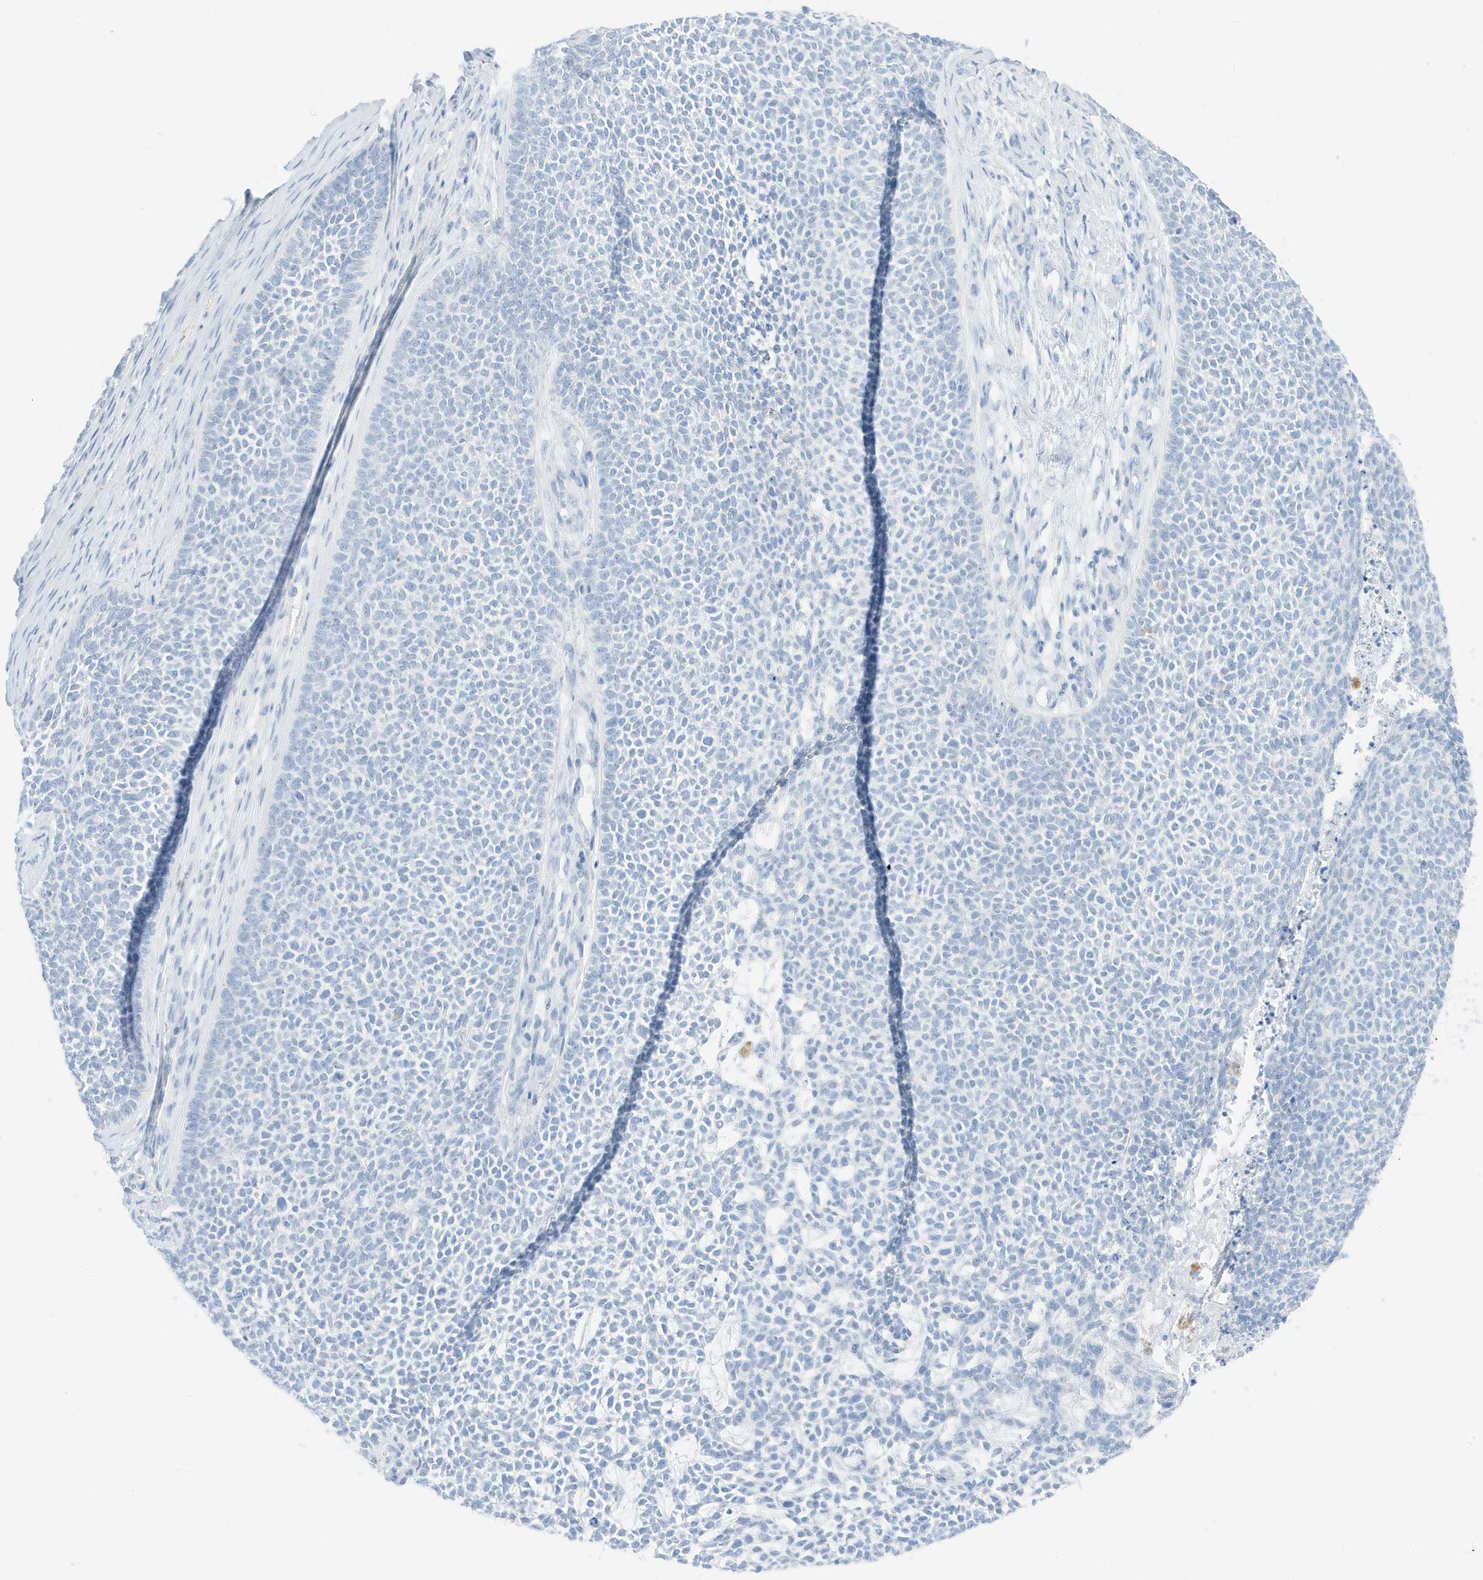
{"staining": {"intensity": "negative", "quantity": "none", "location": "none"}, "tissue": "skin cancer", "cell_type": "Tumor cells", "image_type": "cancer", "snomed": [{"axis": "morphology", "description": "Basal cell carcinoma"}, {"axis": "topography", "description": "Skin"}], "caption": "DAB (3,3'-diaminobenzidine) immunohistochemical staining of skin cancer exhibits no significant expression in tumor cells.", "gene": "SLC22A13", "patient": {"sex": "female", "age": 84}}